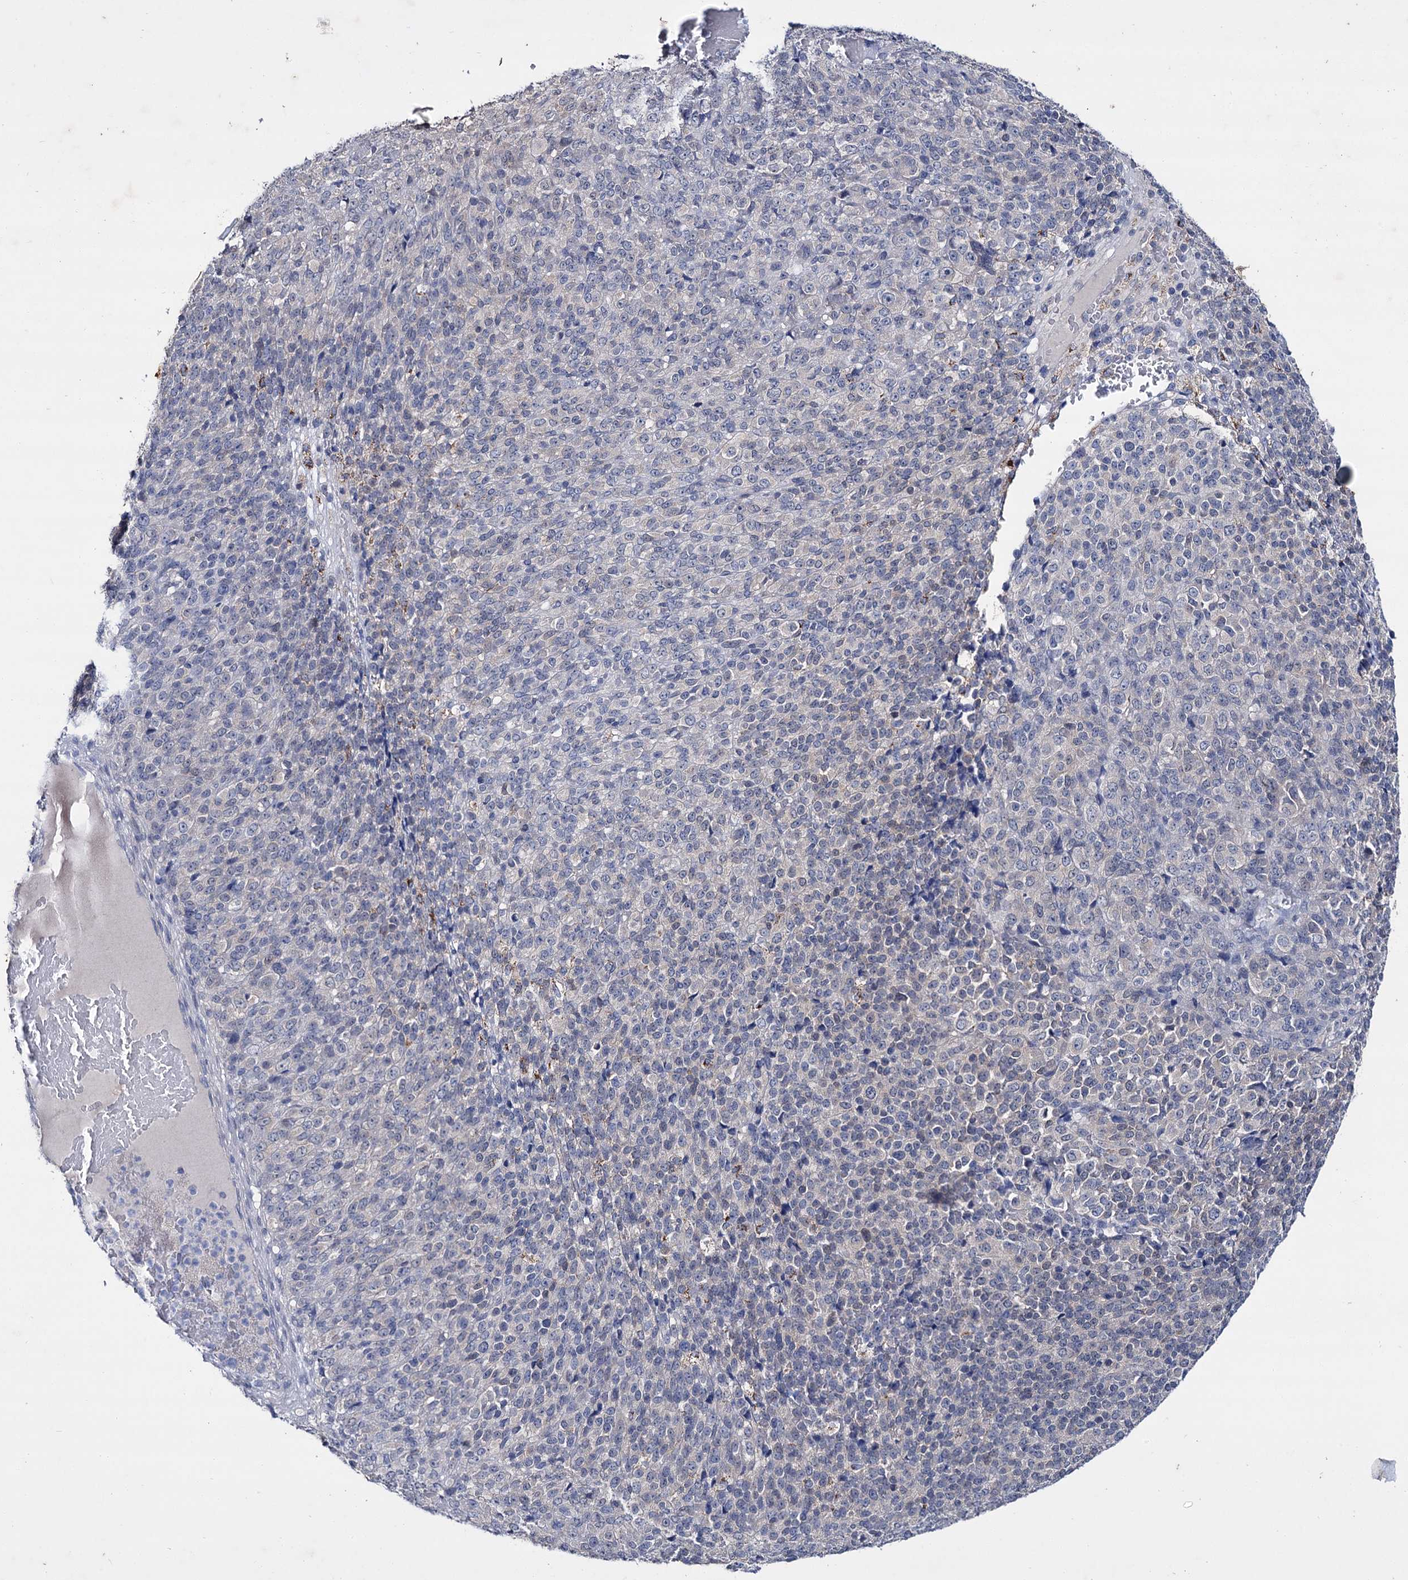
{"staining": {"intensity": "negative", "quantity": "none", "location": "none"}, "tissue": "melanoma", "cell_type": "Tumor cells", "image_type": "cancer", "snomed": [{"axis": "morphology", "description": "Malignant melanoma, Metastatic site"}, {"axis": "topography", "description": "Brain"}], "caption": "Malignant melanoma (metastatic site) stained for a protein using IHC reveals no staining tumor cells.", "gene": "LYZL4", "patient": {"sex": "female", "age": 56}}